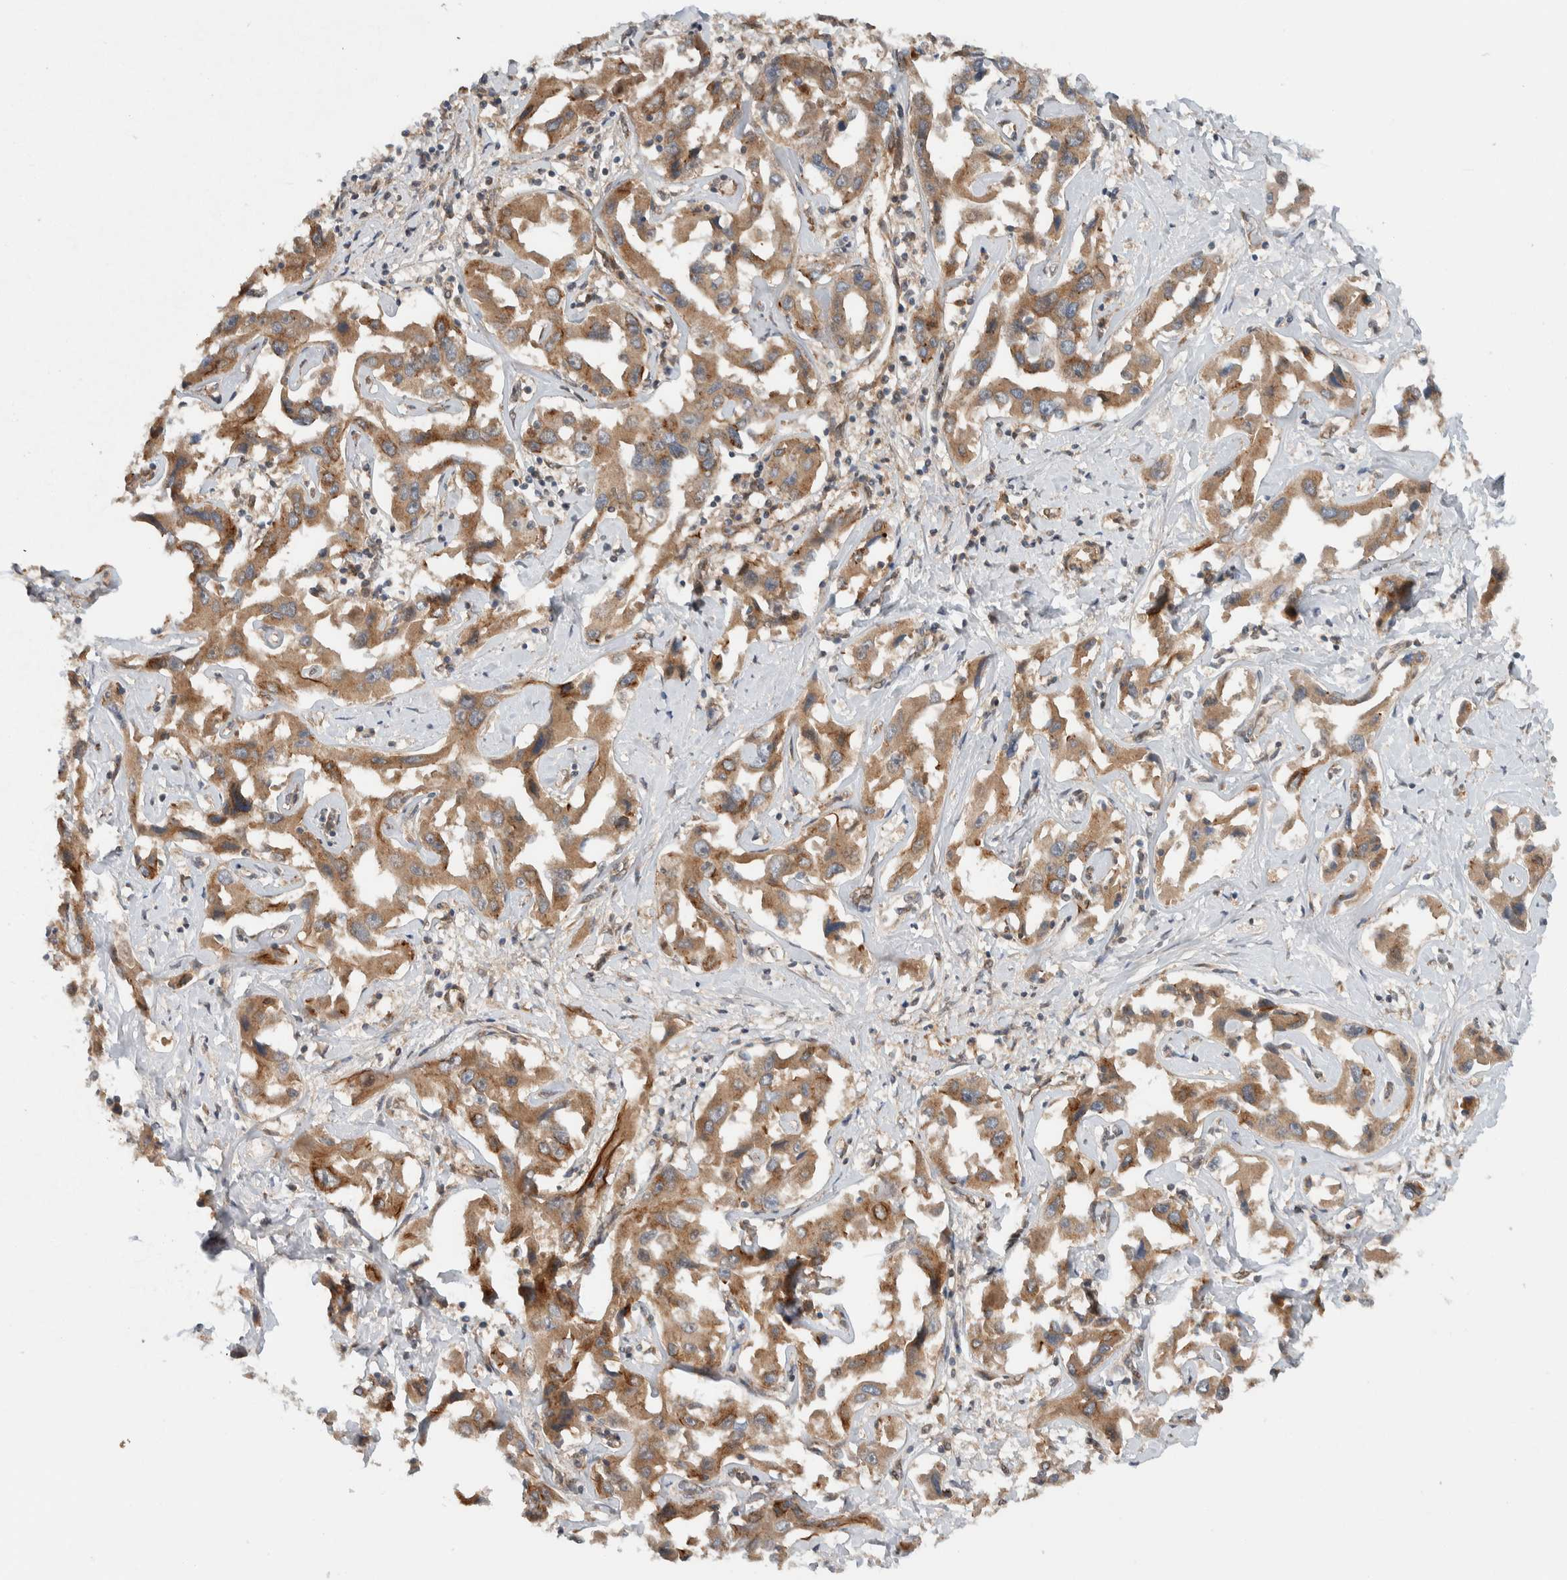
{"staining": {"intensity": "moderate", "quantity": ">75%", "location": "cytoplasmic/membranous"}, "tissue": "liver cancer", "cell_type": "Tumor cells", "image_type": "cancer", "snomed": [{"axis": "morphology", "description": "Cholangiocarcinoma"}, {"axis": "topography", "description": "Liver"}], "caption": "About >75% of tumor cells in human liver cholangiocarcinoma display moderate cytoplasmic/membranous protein expression as visualized by brown immunohistochemical staining.", "gene": "KLHL6", "patient": {"sex": "male", "age": 59}}